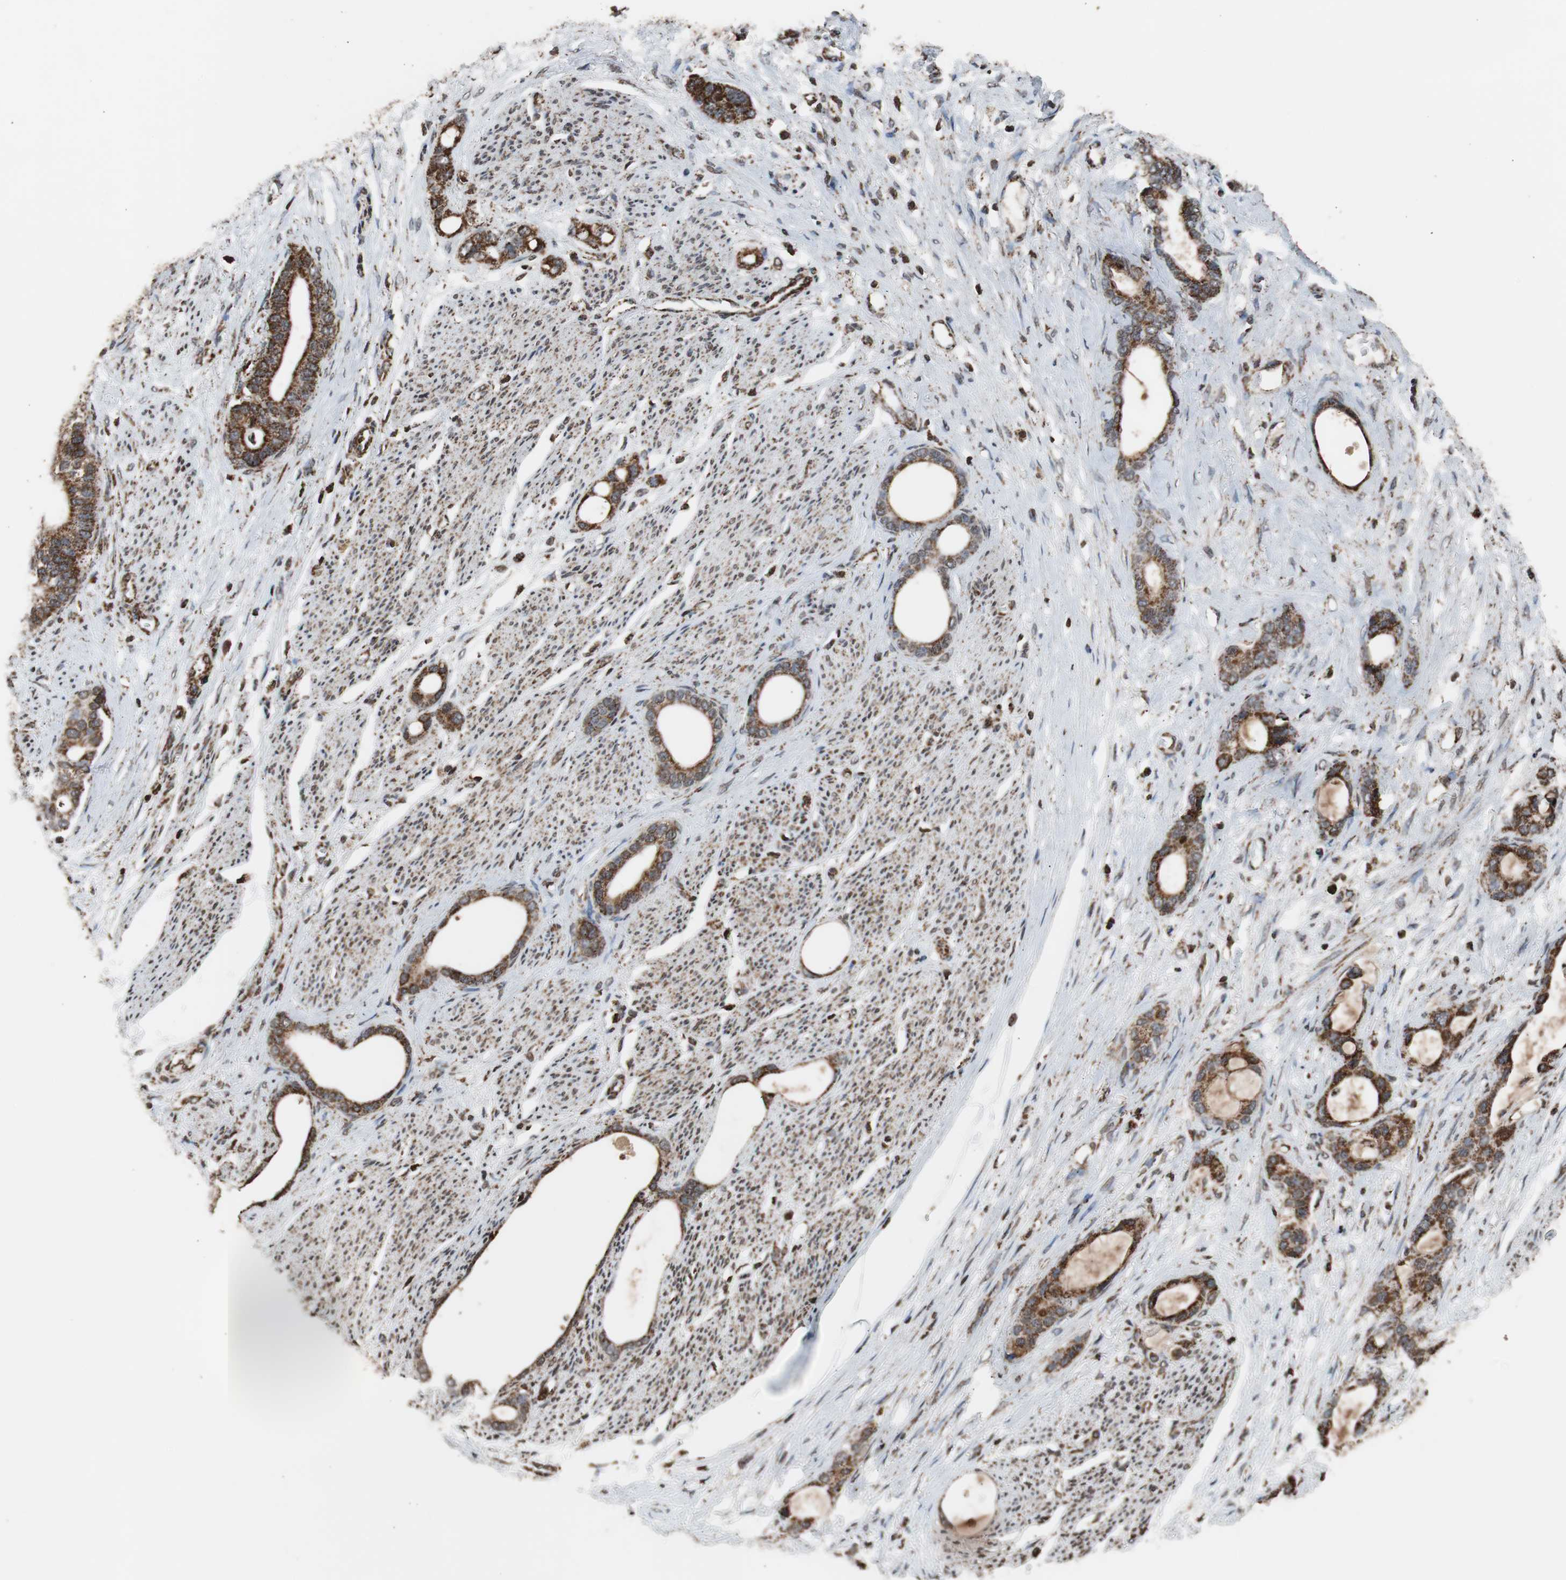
{"staining": {"intensity": "strong", "quantity": ">75%", "location": "cytoplasmic/membranous"}, "tissue": "stomach cancer", "cell_type": "Tumor cells", "image_type": "cancer", "snomed": [{"axis": "morphology", "description": "Adenocarcinoma, NOS"}, {"axis": "topography", "description": "Stomach"}], "caption": "A high amount of strong cytoplasmic/membranous staining is identified in approximately >75% of tumor cells in adenocarcinoma (stomach) tissue.", "gene": "HSPA9", "patient": {"sex": "female", "age": 75}}